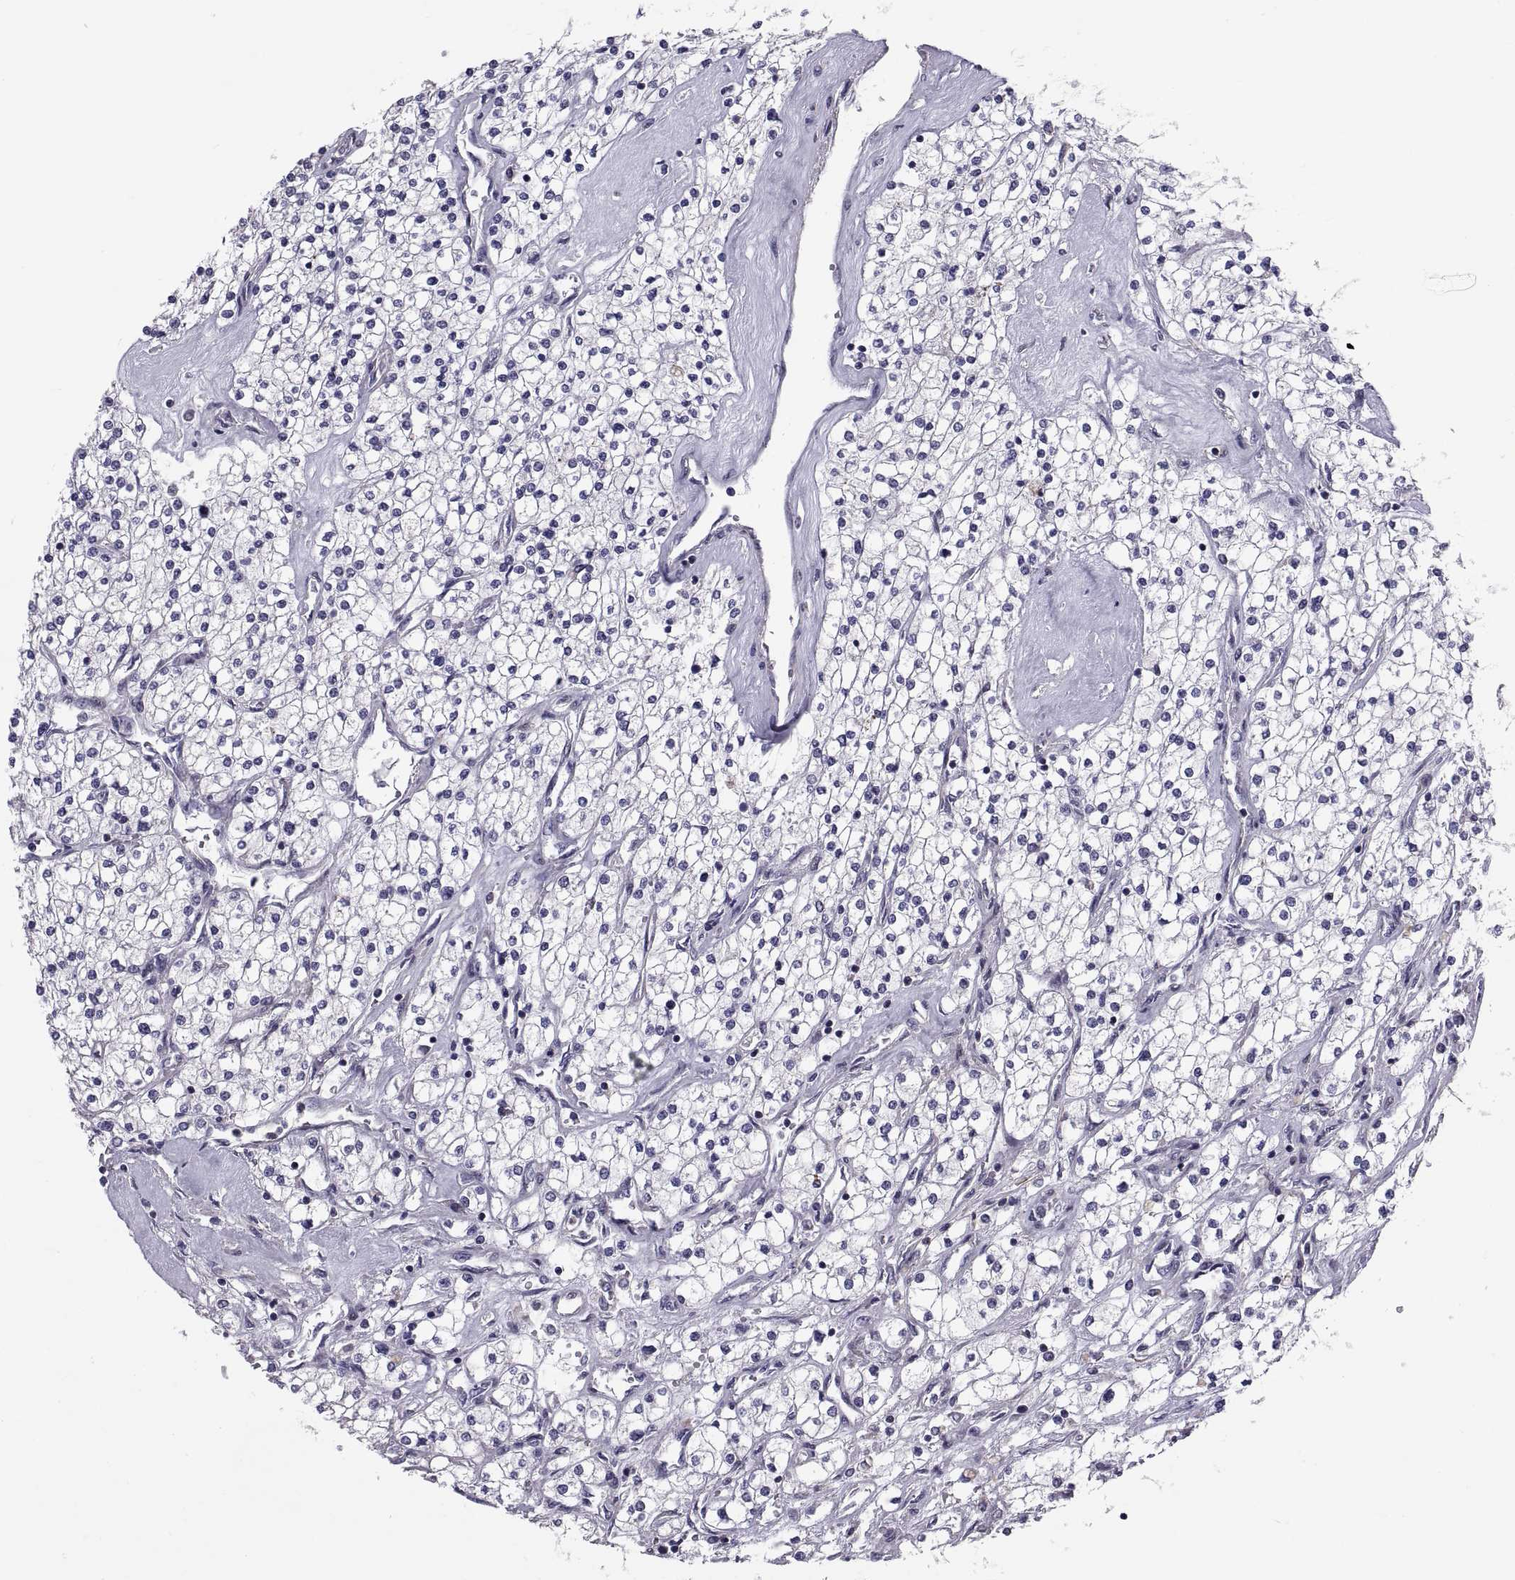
{"staining": {"intensity": "negative", "quantity": "none", "location": "none"}, "tissue": "renal cancer", "cell_type": "Tumor cells", "image_type": "cancer", "snomed": [{"axis": "morphology", "description": "Adenocarcinoma, NOS"}, {"axis": "topography", "description": "Kidney"}], "caption": "Photomicrograph shows no protein staining in tumor cells of renal adenocarcinoma tissue.", "gene": "ANO1", "patient": {"sex": "male", "age": 80}}